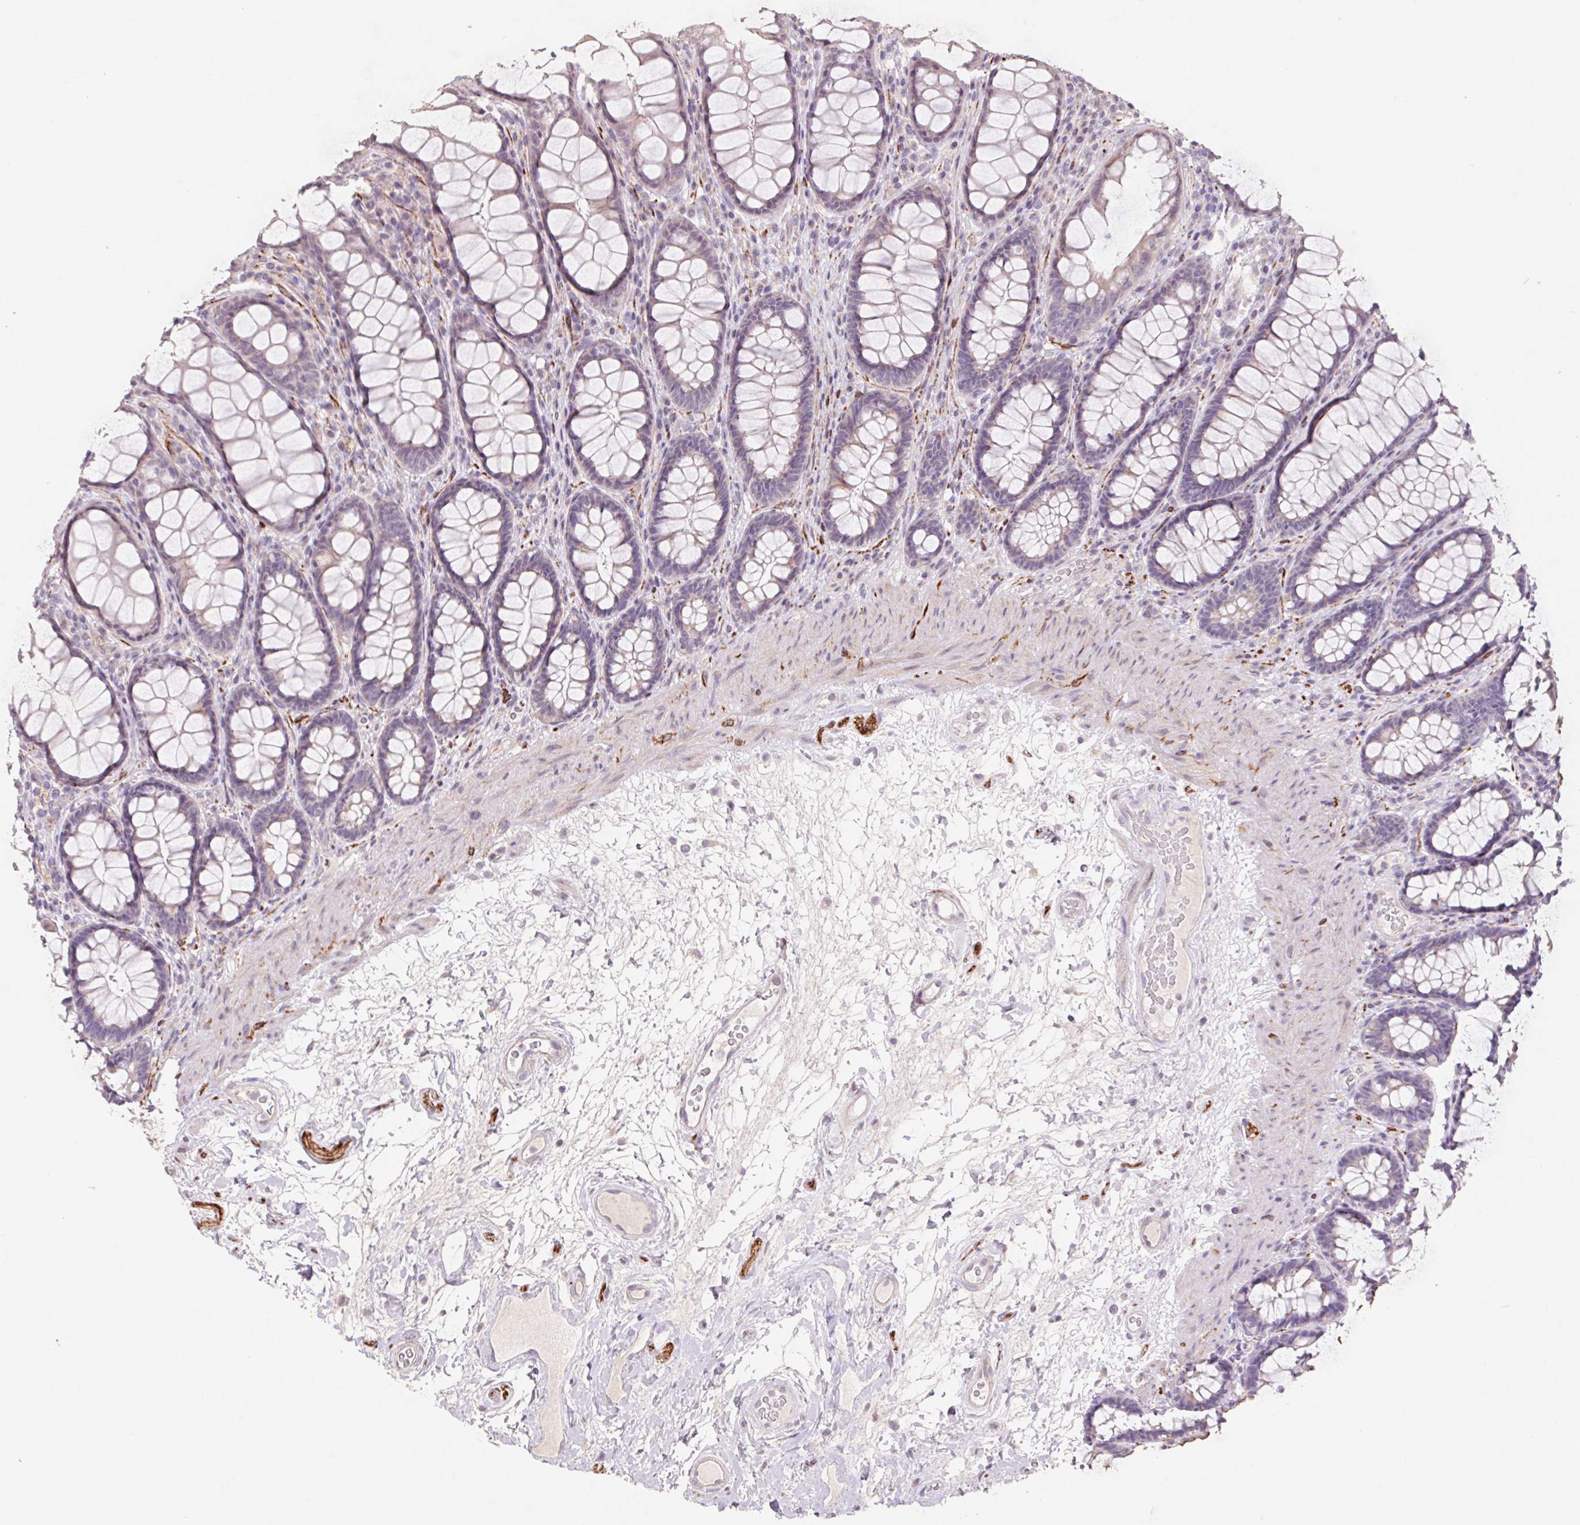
{"staining": {"intensity": "weak", "quantity": "<25%", "location": "cytoplasmic/membranous"}, "tissue": "rectum", "cell_type": "Glandular cells", "image_type": "normal", "snomed": [{"axis": "morphology", "description": "Normal tissue, NOS"}, {"axis": "topography", "description": "Rectum"}], "caption": "There is no significant staining in glandular cells of rectum. The staining is performed using DAB brown chromogen with nuclei counter-stained in using hematoxylin.", "gene": "GRM2", "patient": {"sex": "male", "age": 72}}